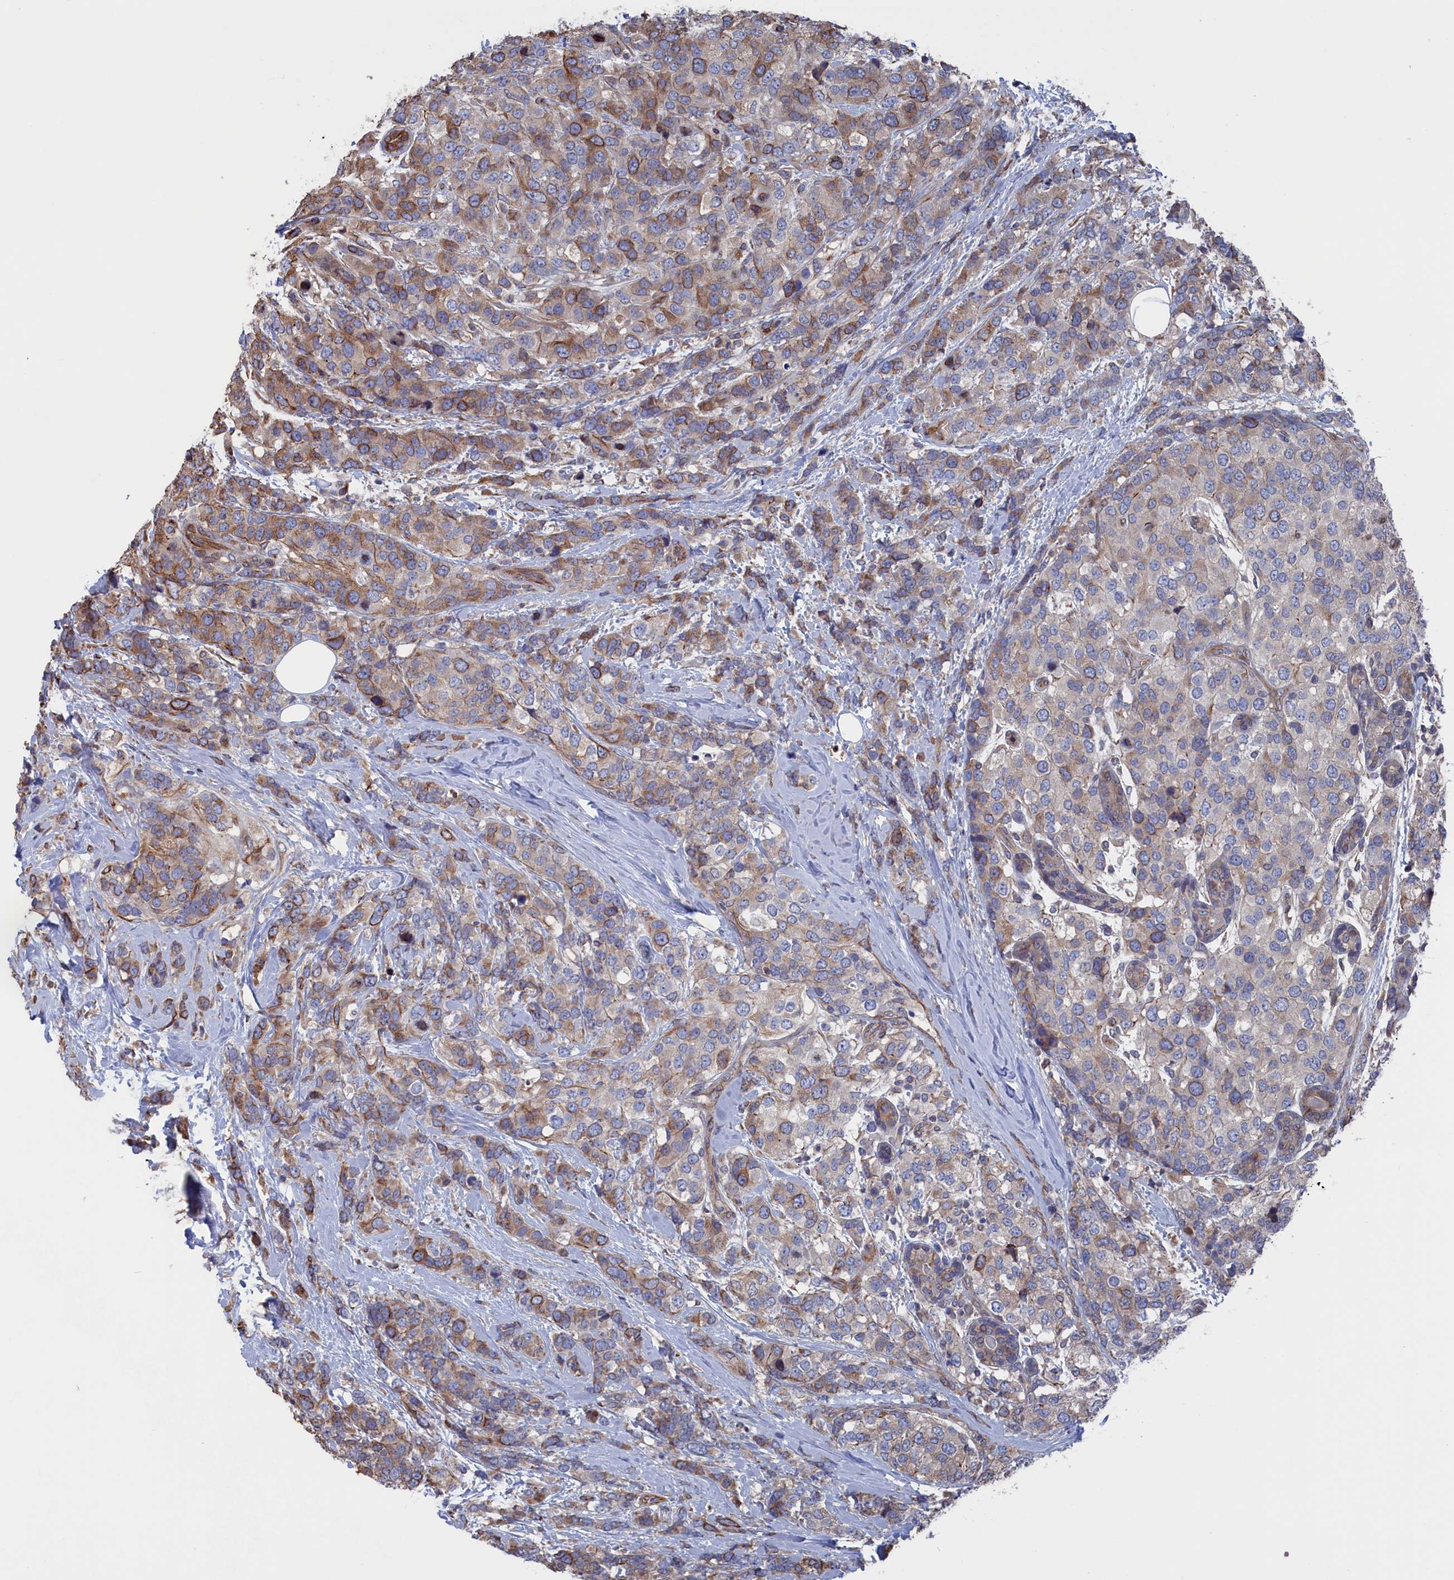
{"staining": {"intensity": "moderate", "quantity": "25%-75%", "location": "cytoplasmic/membranous"}, "tissue": "breast cancer", "cell_type": "Tumor cells", "image_type": "cancer", "snomed": [{"axis": "morphology", "description": "Lobular carcinoma"}, {"axis": "topography", "description": "Breast"}], "caption": "Breast cancer (lobular carcinoma) was stained to show a protein in brown. There is medium levels of moderate cytoplasmic/membranous positivity in about 25%-75% of tumor cells. Using DAB (brown) and hematoxylin (blue) stains, captured at high magnification using brightfield microscopy.", "gene": "NUTF2", "patient": {"sex": "female", "age": 59}}